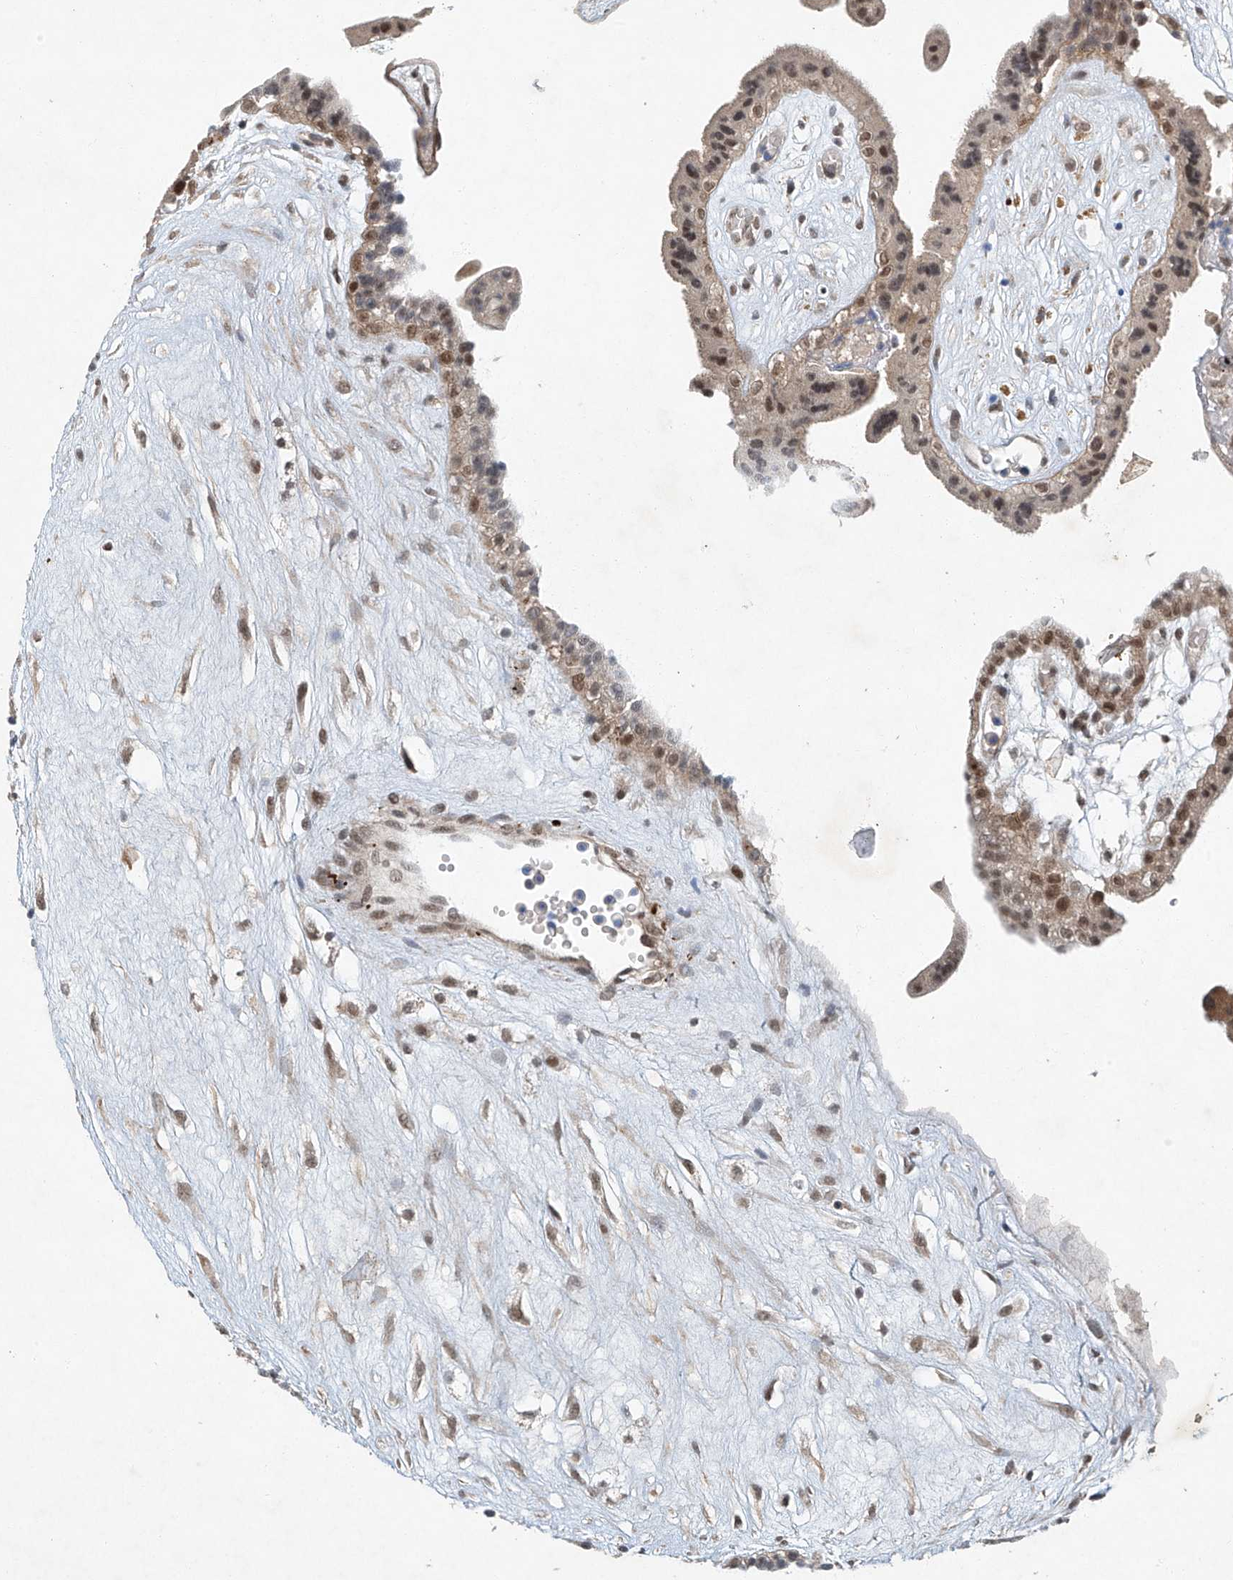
{"staining": {"intensity": "moderate", "quantity": ">75%", "location": "nuclear"}, "tissue": "placenta", "cell_type": "Trophoblastic cells", "image_type": "normal", "snomed": [{"axis": "morphology", "description": "Normal tissue, NOS"}, {"axis": "topography", "description": "Placenta"}], "caption": "Immunohistochemistry (DAB (3,3'-diaminobenzidine)) staining of benign human placenta demonstrates moderate nuclear protein positivity in about >75% of trophoblastic cells. Nuclei are stained in blue.", "gene": "TAF8", "patient": {"sex": "female", "age": 18}}